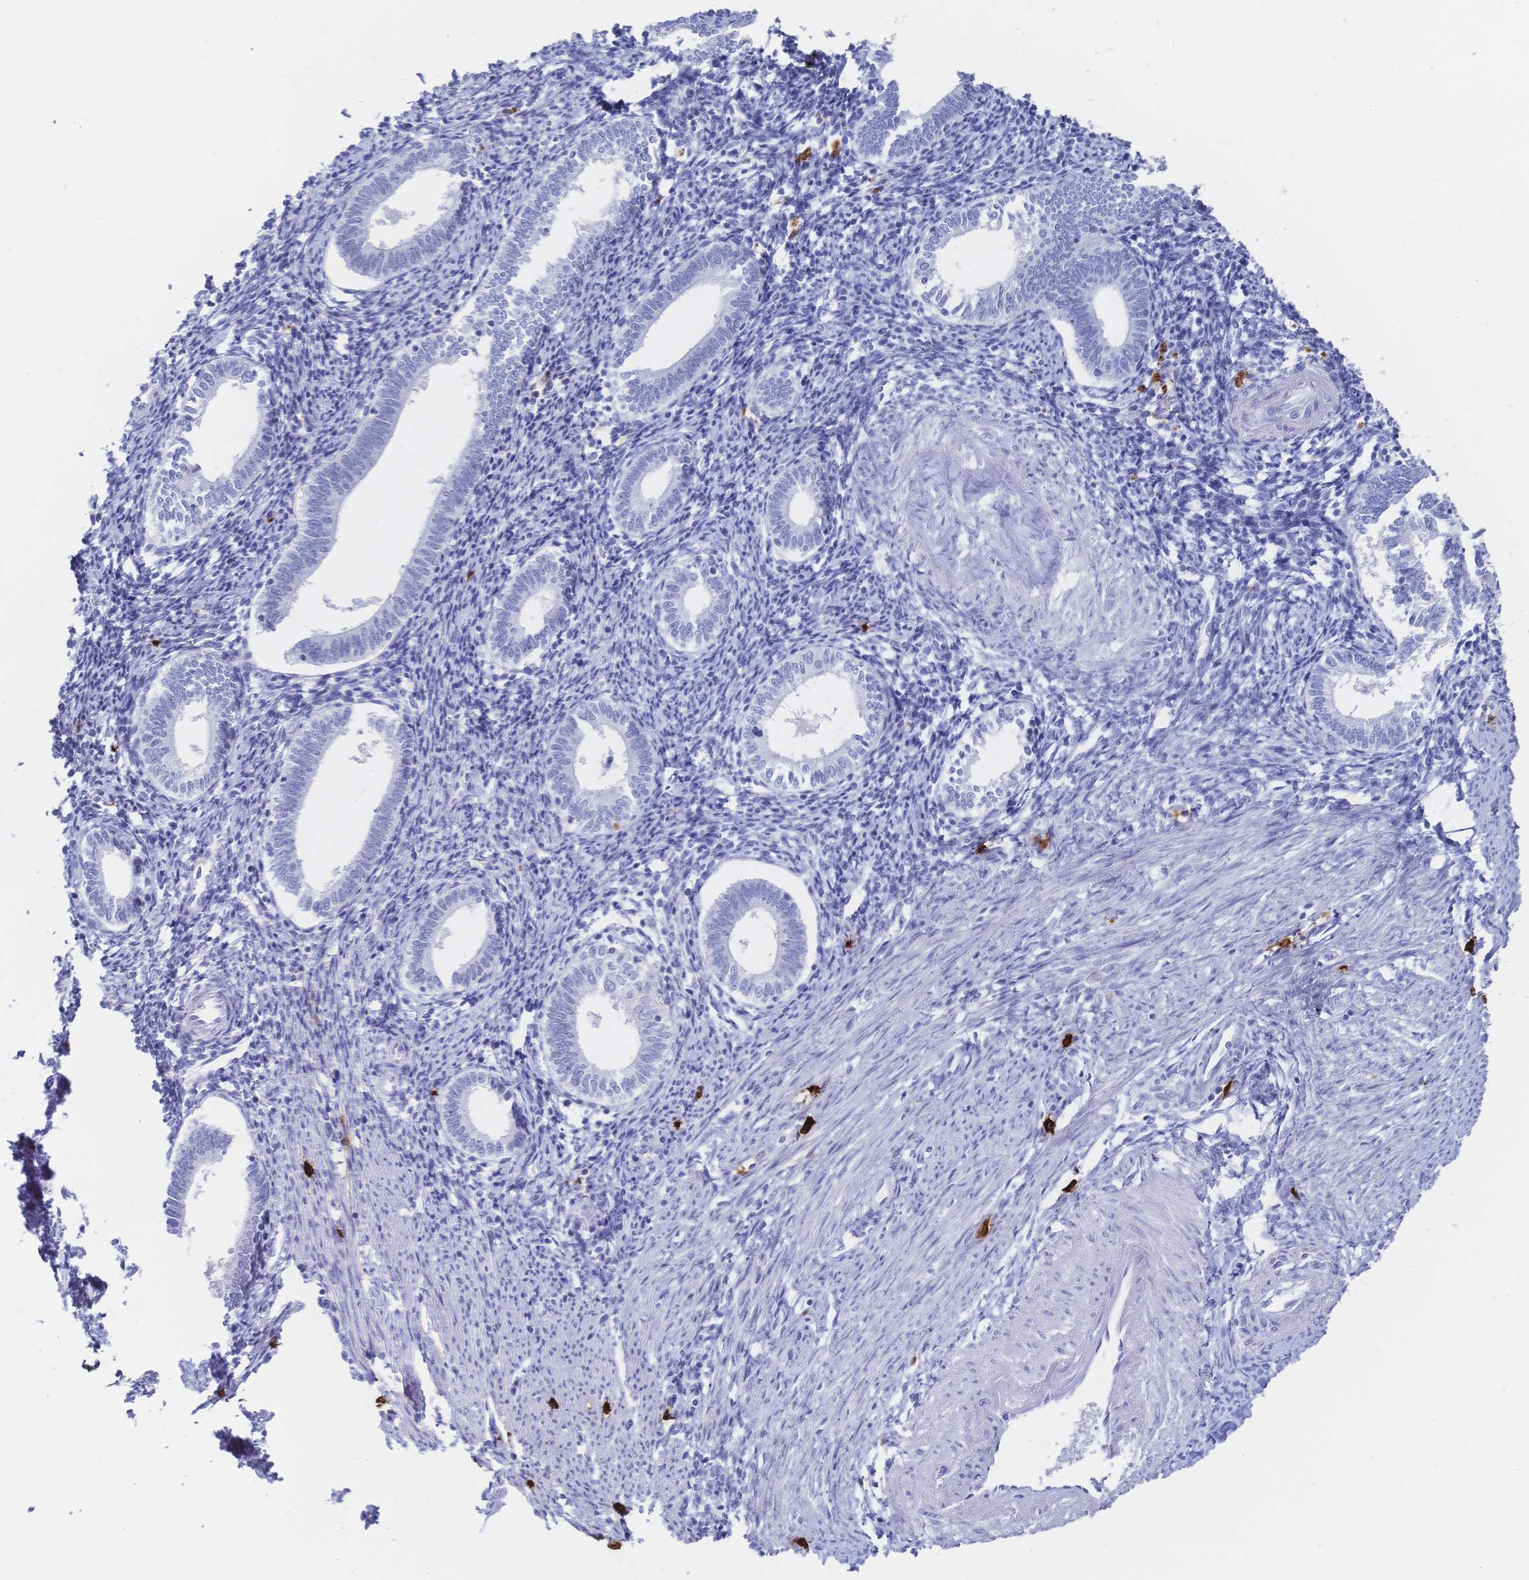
{"staining": {"intensity": "negative", "quantity": "none", "location": "none"}, "tissue": "endometrium", "cell_type": "Cells in endometrial stroma", "image_type": "normal", "snomed": [{"axis": "morphology", "description": "Normal tissue, NOS"}, {"axis": "topography", "description": "Endometrium"}], "caption": "IHC micrograph of normal endometrium stained for a protein (brown), which displays no staining in cells in endometrial stroma.", "gene": "IL2RB", "patient": {"sex": "female", "age": 41}}